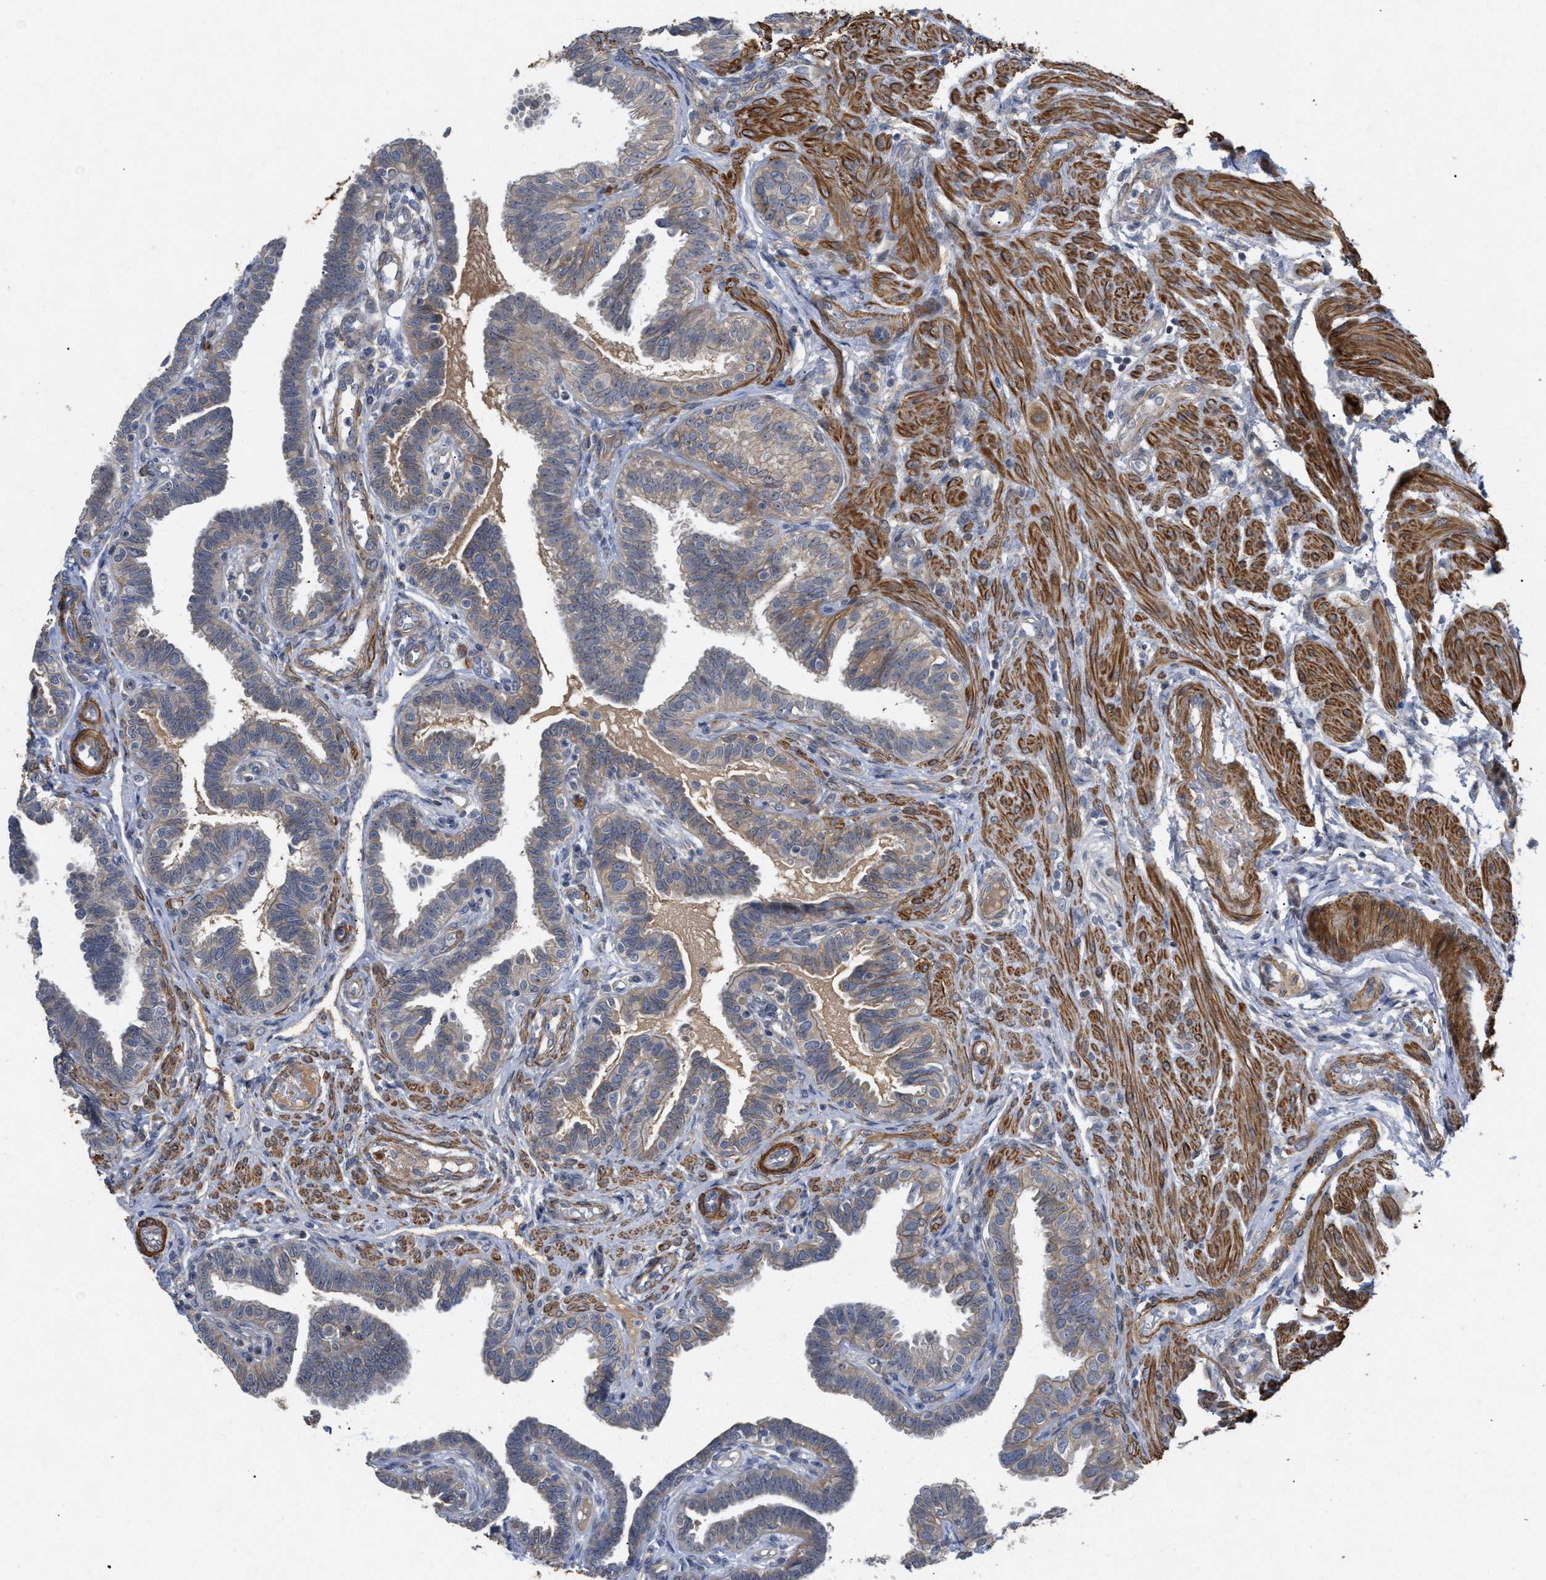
{"staining": {"intensity": "weak", "quantity": "<25%", "location": "cytoplasmic/membranous"}, "tissue": "fallopian tube", "cell_type": "Glandular cells", "image_type": "normal", "snomed": [{"axis": "morphology", "description": "Normal tissue, NOS"}, {"axis": "topography", "description": "Fallopian tube"}, {"axis": "topography", "description": "Placenta"}], "caption": "Immunohistochemistry histopathology image of benign fallopian tube: fallopian tube stained with DAB (3,3'-diaminobenzidine) shows no significant protein expression in glandular cells.", "gene": "ST6GALNAC6", "patient": {"sex": "female", "age": 34}}